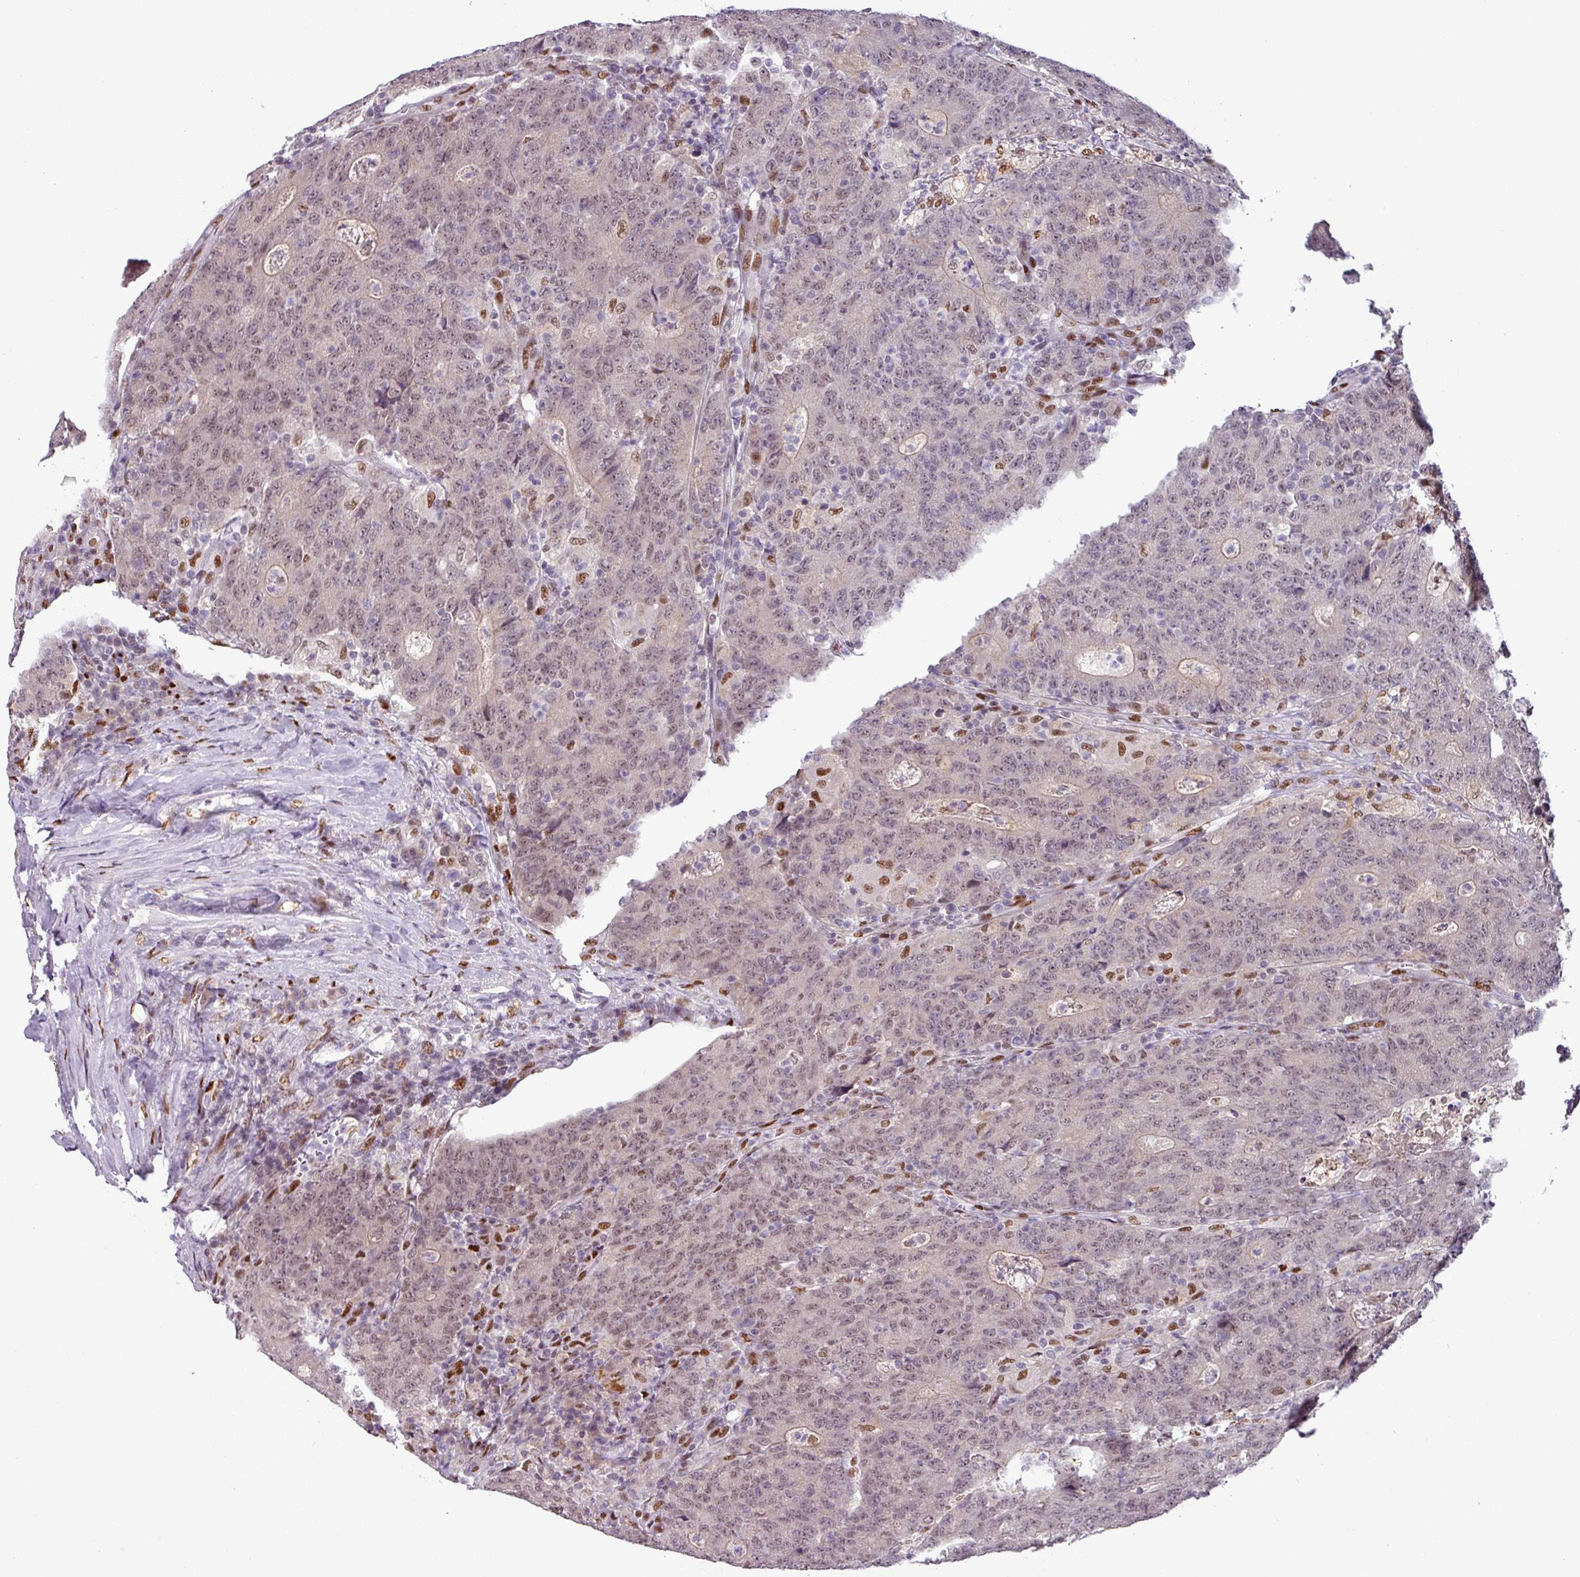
{"staining": {"intensity": "weak", "quantity": "25%-75%", "location": "nuclear"}, "tissue": "colorectal cancer", "cell_type": "Tumor cells", "image_type": "cancer", "snomed": [{"axis": "morphology", "description": "Adenocarcinoma, NOS"}, {"axis": "topography", "description": "Colon"}], "caption": "Colorectal cancer (adenocarcinoma) stained for a protein (brown) shows weak nuclear positive staining in about 25%-75% of tumor cells.", "gene": "IRF2BPL", "patient": {"sex": "female", "age": 75}}